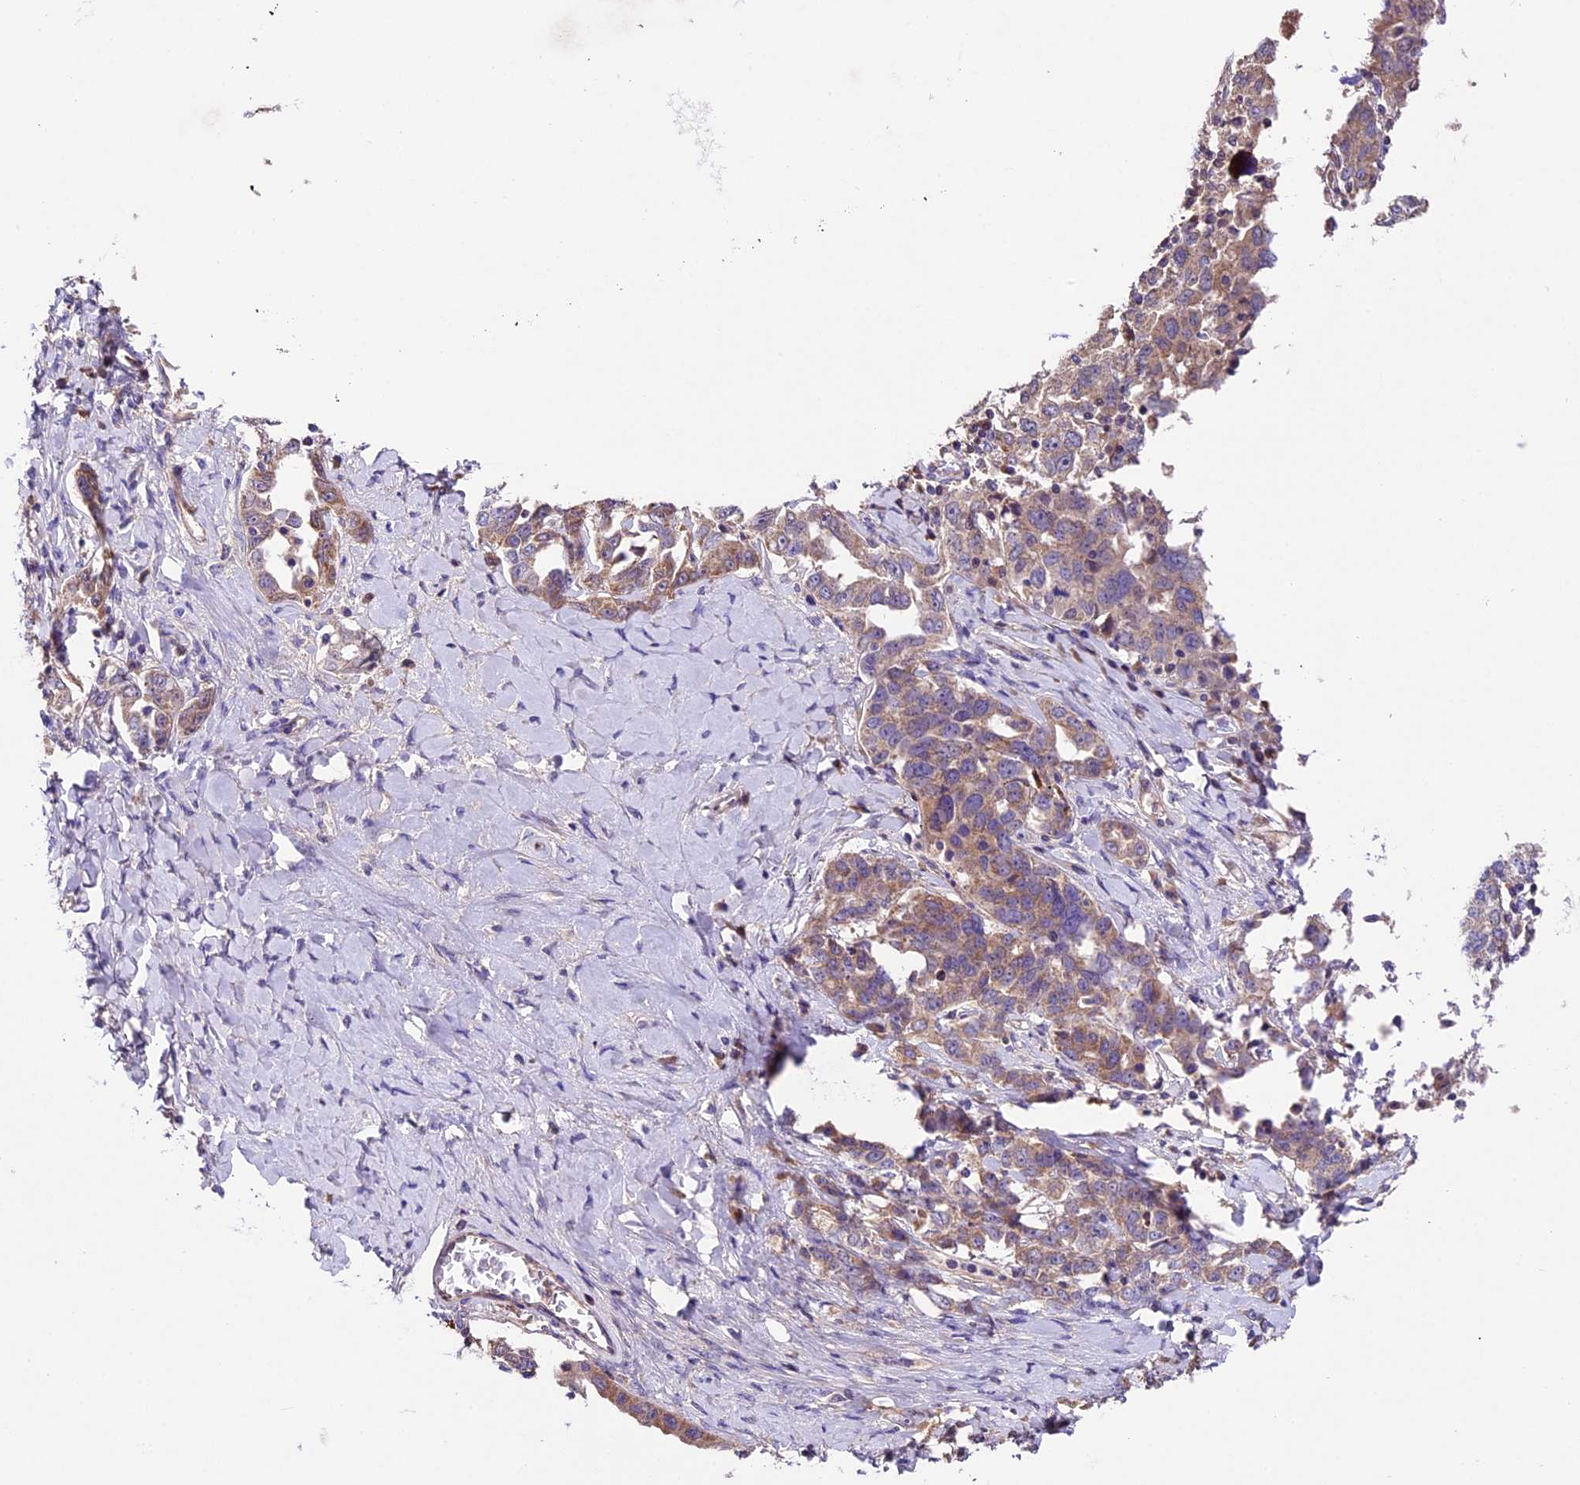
{"staining": {"intensity": "weak", "quantity": "25%-75%", "location": "cytoplasmic/membranous"}, "tissue": "ovarian cancer", "cell_type": "Tumor cells", "image_type": "cancer", "snomed": [{"axis": "morphology", "description": "Carcinoma, endometroid"}, {"axis": "topography", "description": "Ovary"}], "caption": "Immunohistochemical staining of ovarian cancer reveals low levels of weak cytoplasmic/membranous protein expression in about 25%-75% of tumor cells.", "gene": "SBNO2", "patient": {"sex": "female", "age": 62}}